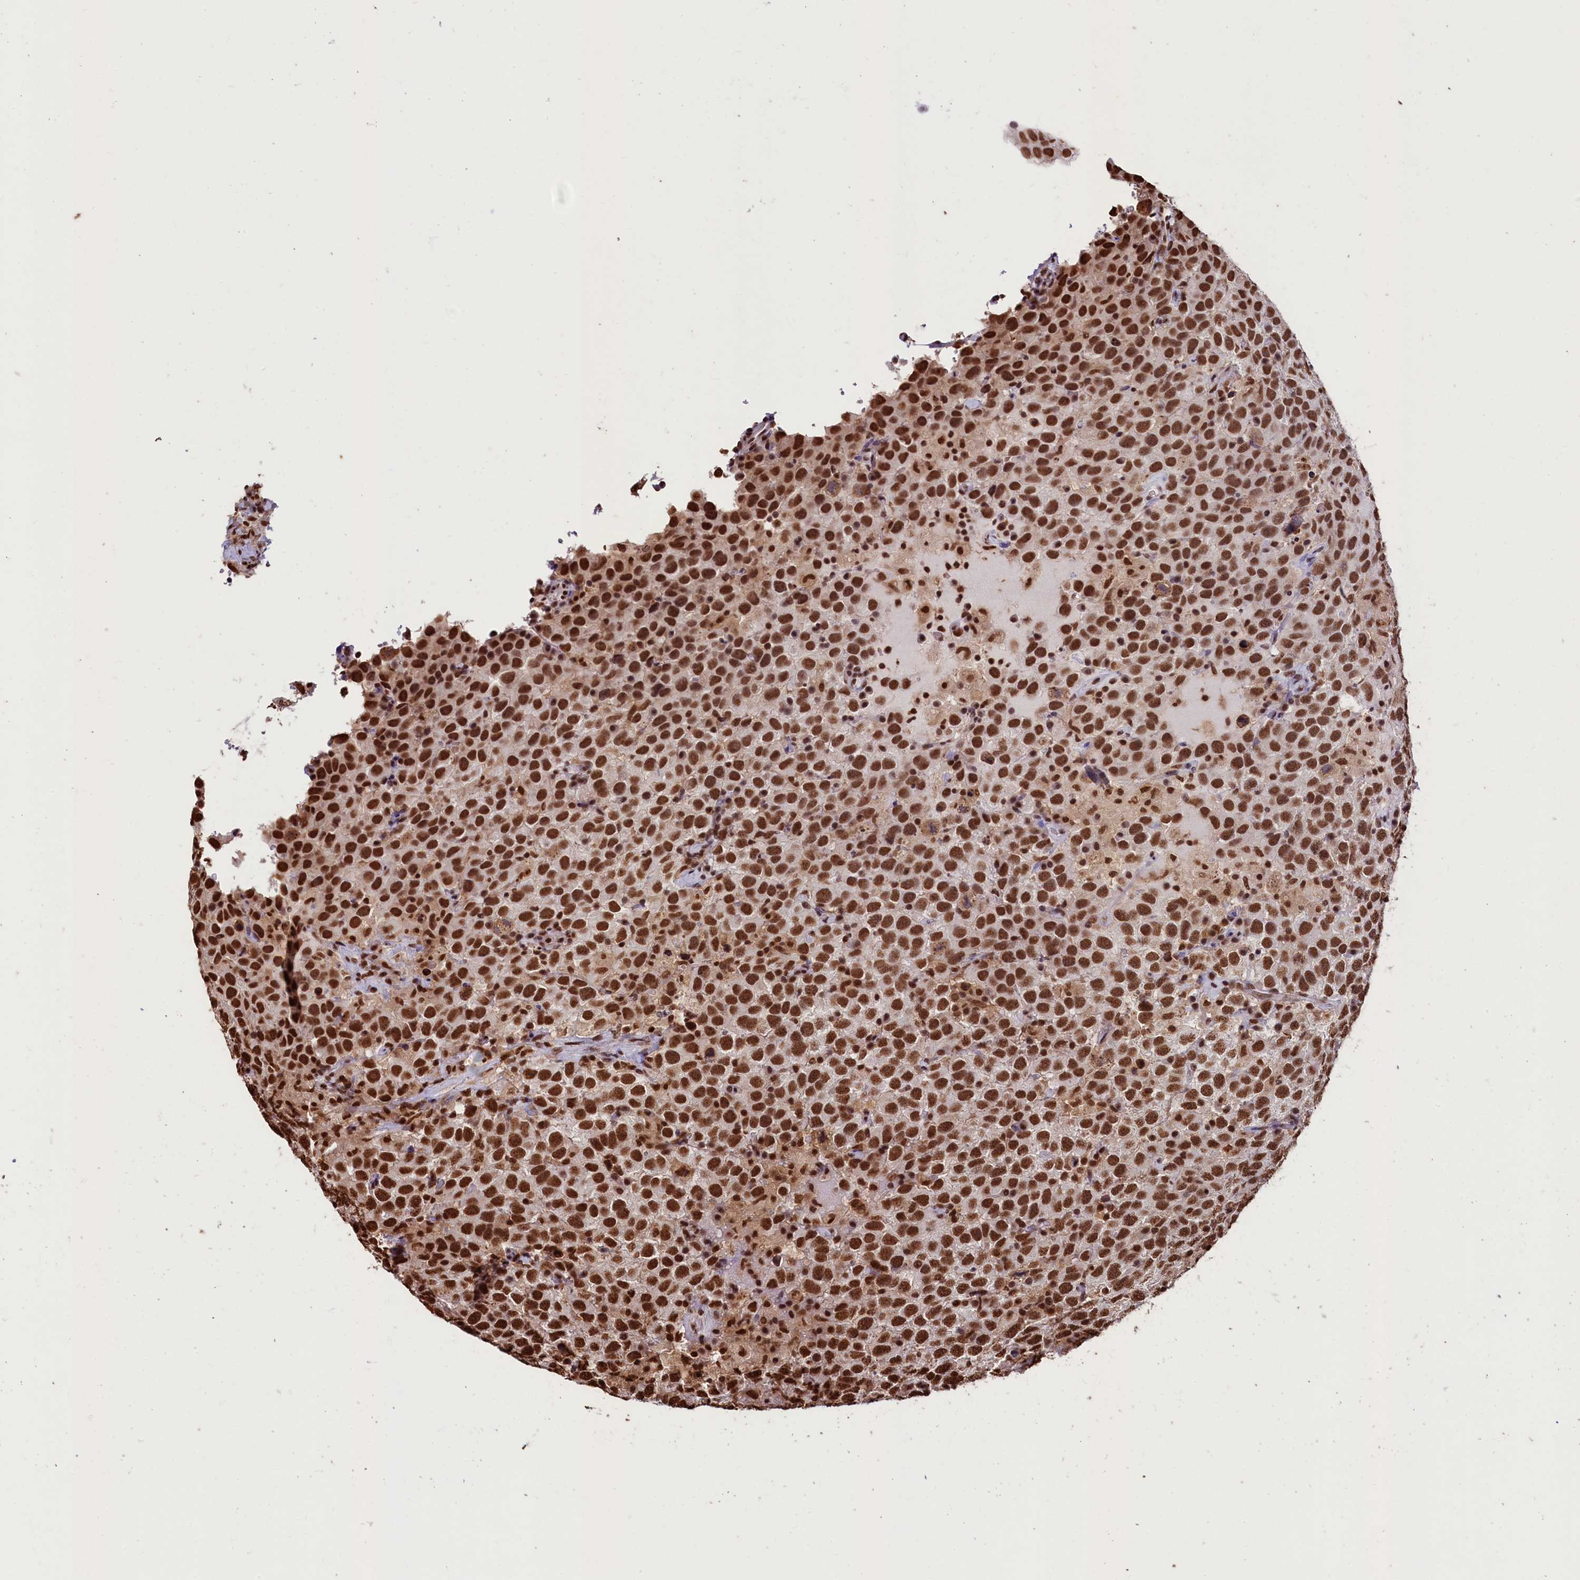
{"staining": {"intensity": "strong", "quantity": ">75%", "location": "nuclear"}, "tissue": "testis cancer", "cell_type": "Tumor cells", "image_type": "cancer", "snomed": [{"axis": "morphology", "description": "Seminoma, NOS"}, {"axis": "topography", "description": "Testis"}], "caption": "Tumor cells show high levels of strong nuclear staining in about >75% of cells in human testis cancer.", "gene": "SNRPD2", "patient": {"sex": "male", "age": 41}}